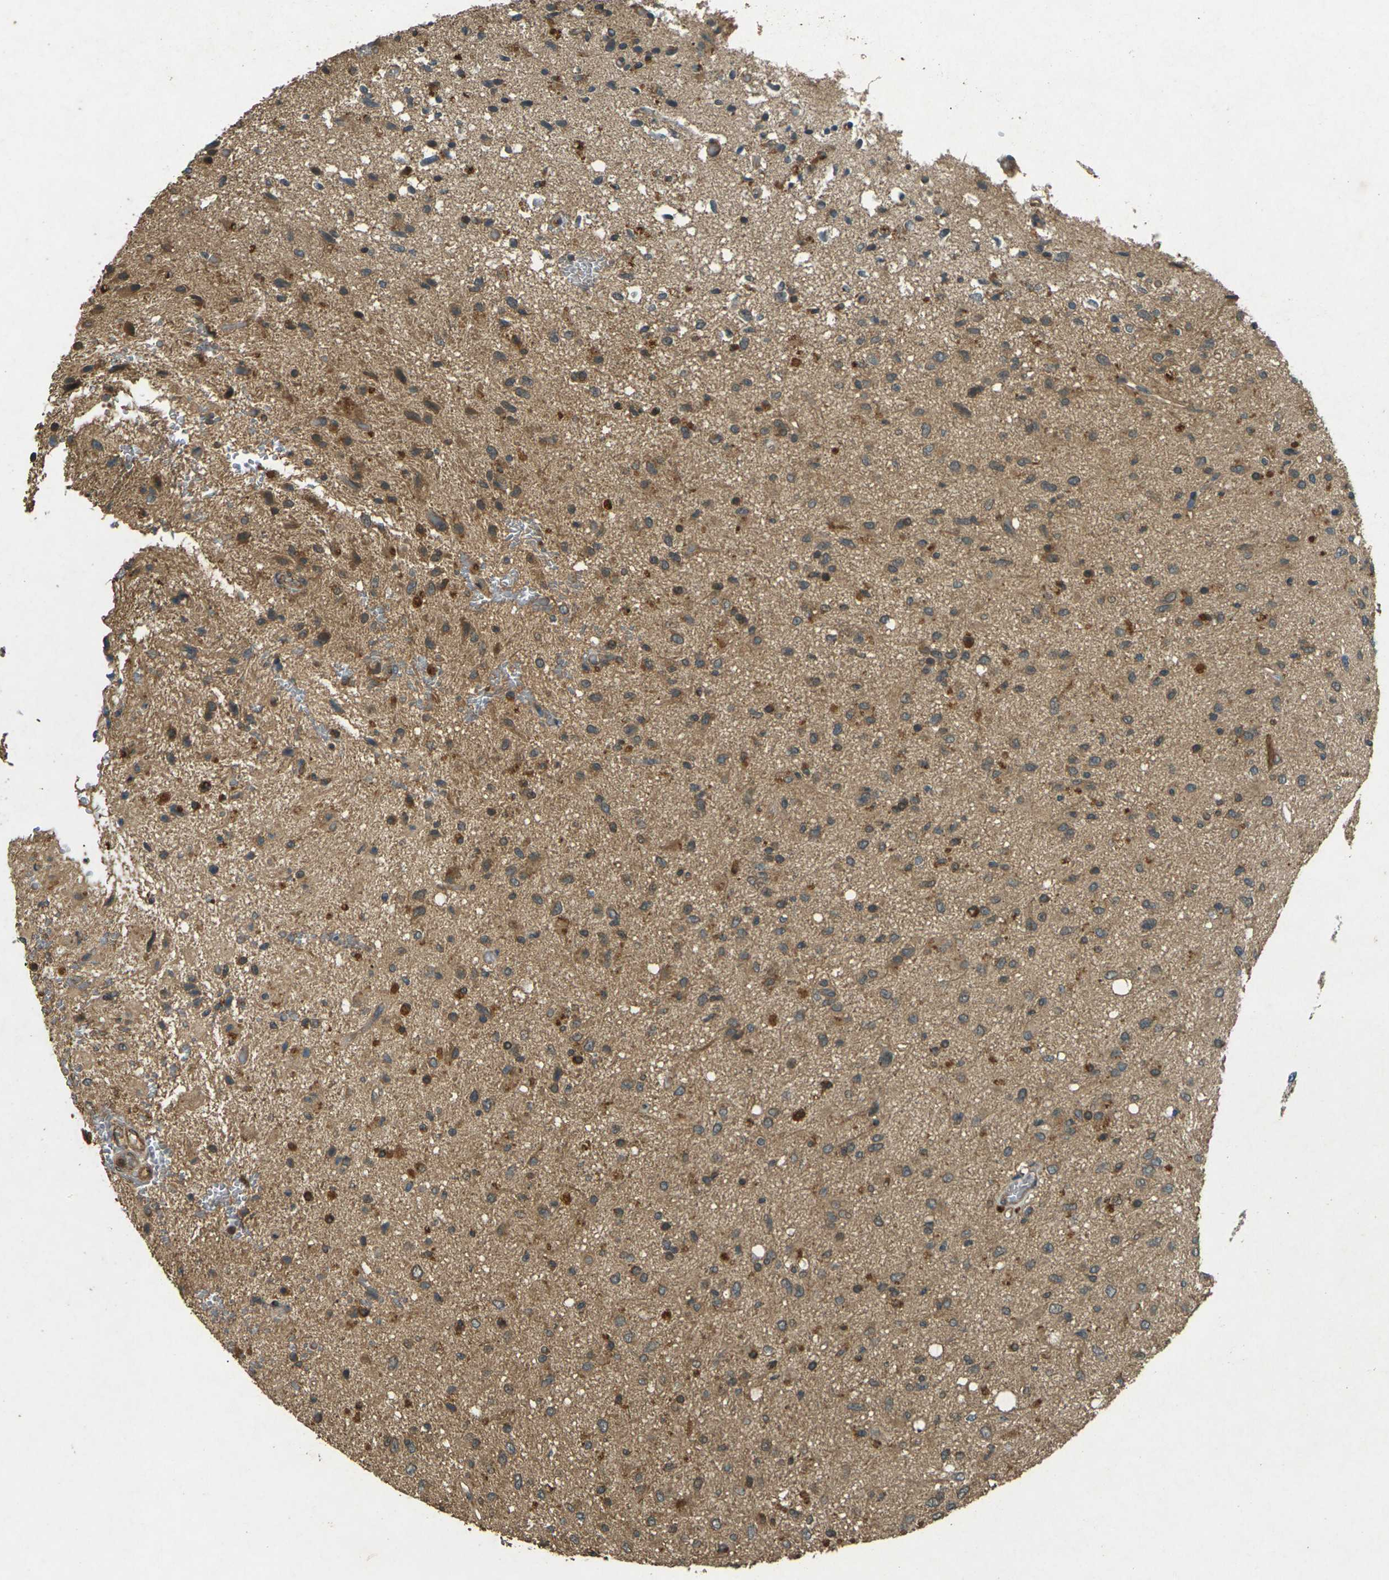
{"staining": {"intensity": "moderate", "quantity": "25%-75%", "location": "cytoplasmic/membranous"}, "tissue": "glioma", "cell_type": "Tumor cells", "image_type": "cancer", "snomed": [{"axis": "morphology", "description": "Glioma, malignant, Low grade"}, {"axis": "topography", "description": "Brain"}], "caption": "Glioma was stained to show a protein in brown. There is medium levels of moderate cytoplasmic/membranous staining in approximately 25%-75% of tumor cells. Using DAB (3,3'-diaminobenzidine) (brown) and hematoxylin (blue) stains, captured at high magnification using brightfield microscopy.", "gene": "TAP1", "patient": {"sex": "male", "age": 77}}